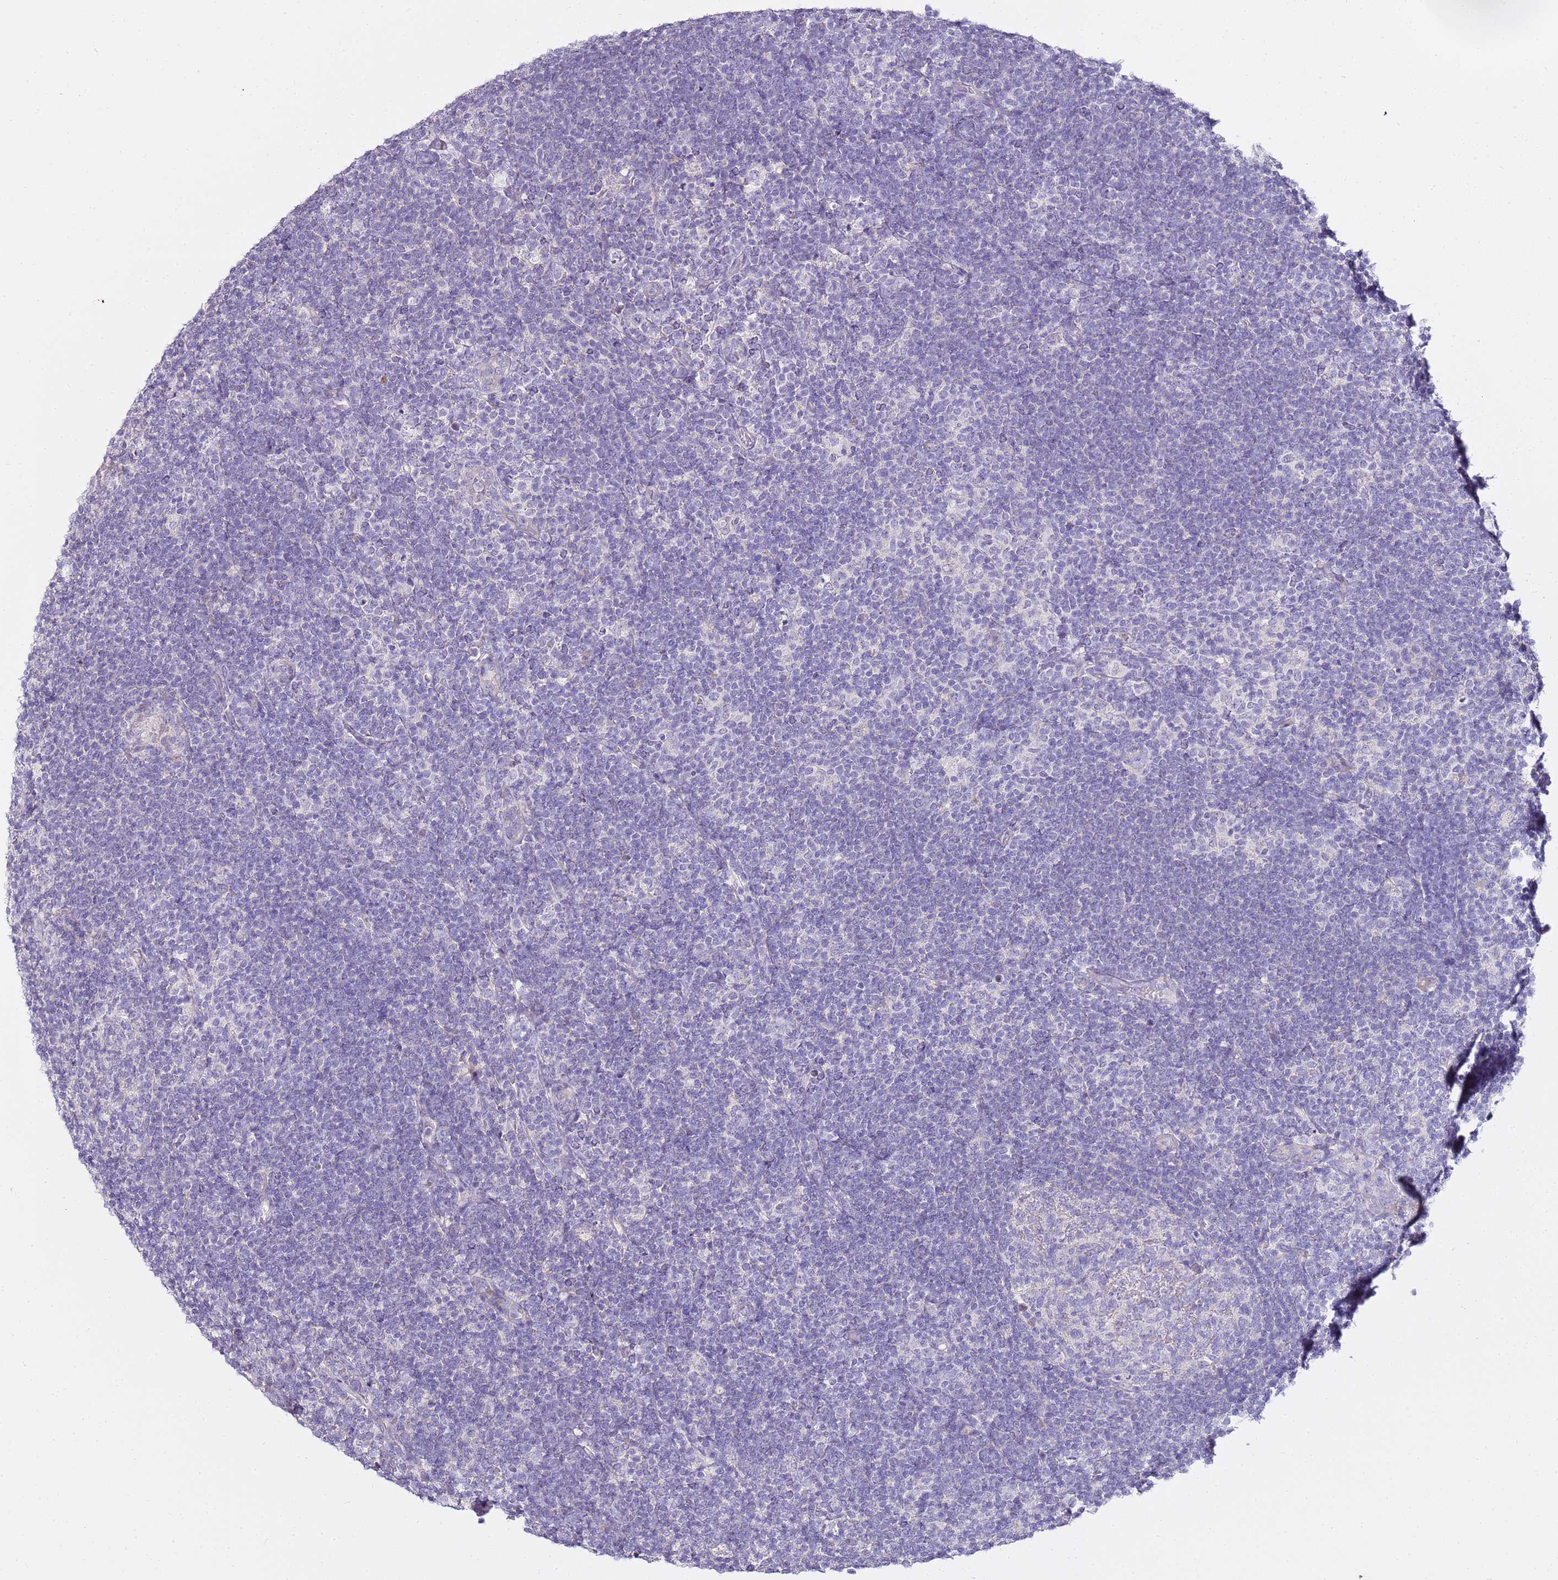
{"staining": {"intensity": "negative", "quantity": "none", "location": "none"}, "tissue": "lymphoma", "cell_type": "Tumor cells", "image_type": "cancer", "snomed": [{"axis": "morphology", "description": "Hodgkin's disease, NOS"}, {"axis": "topography", "description": "Lymph node"}], "caption": "A photomicrograph of human Hodgkin's disease is negative for staining in tumor cells.", "gene": "MYBPC3", "patient": {"sex": "female", "age": 57}}